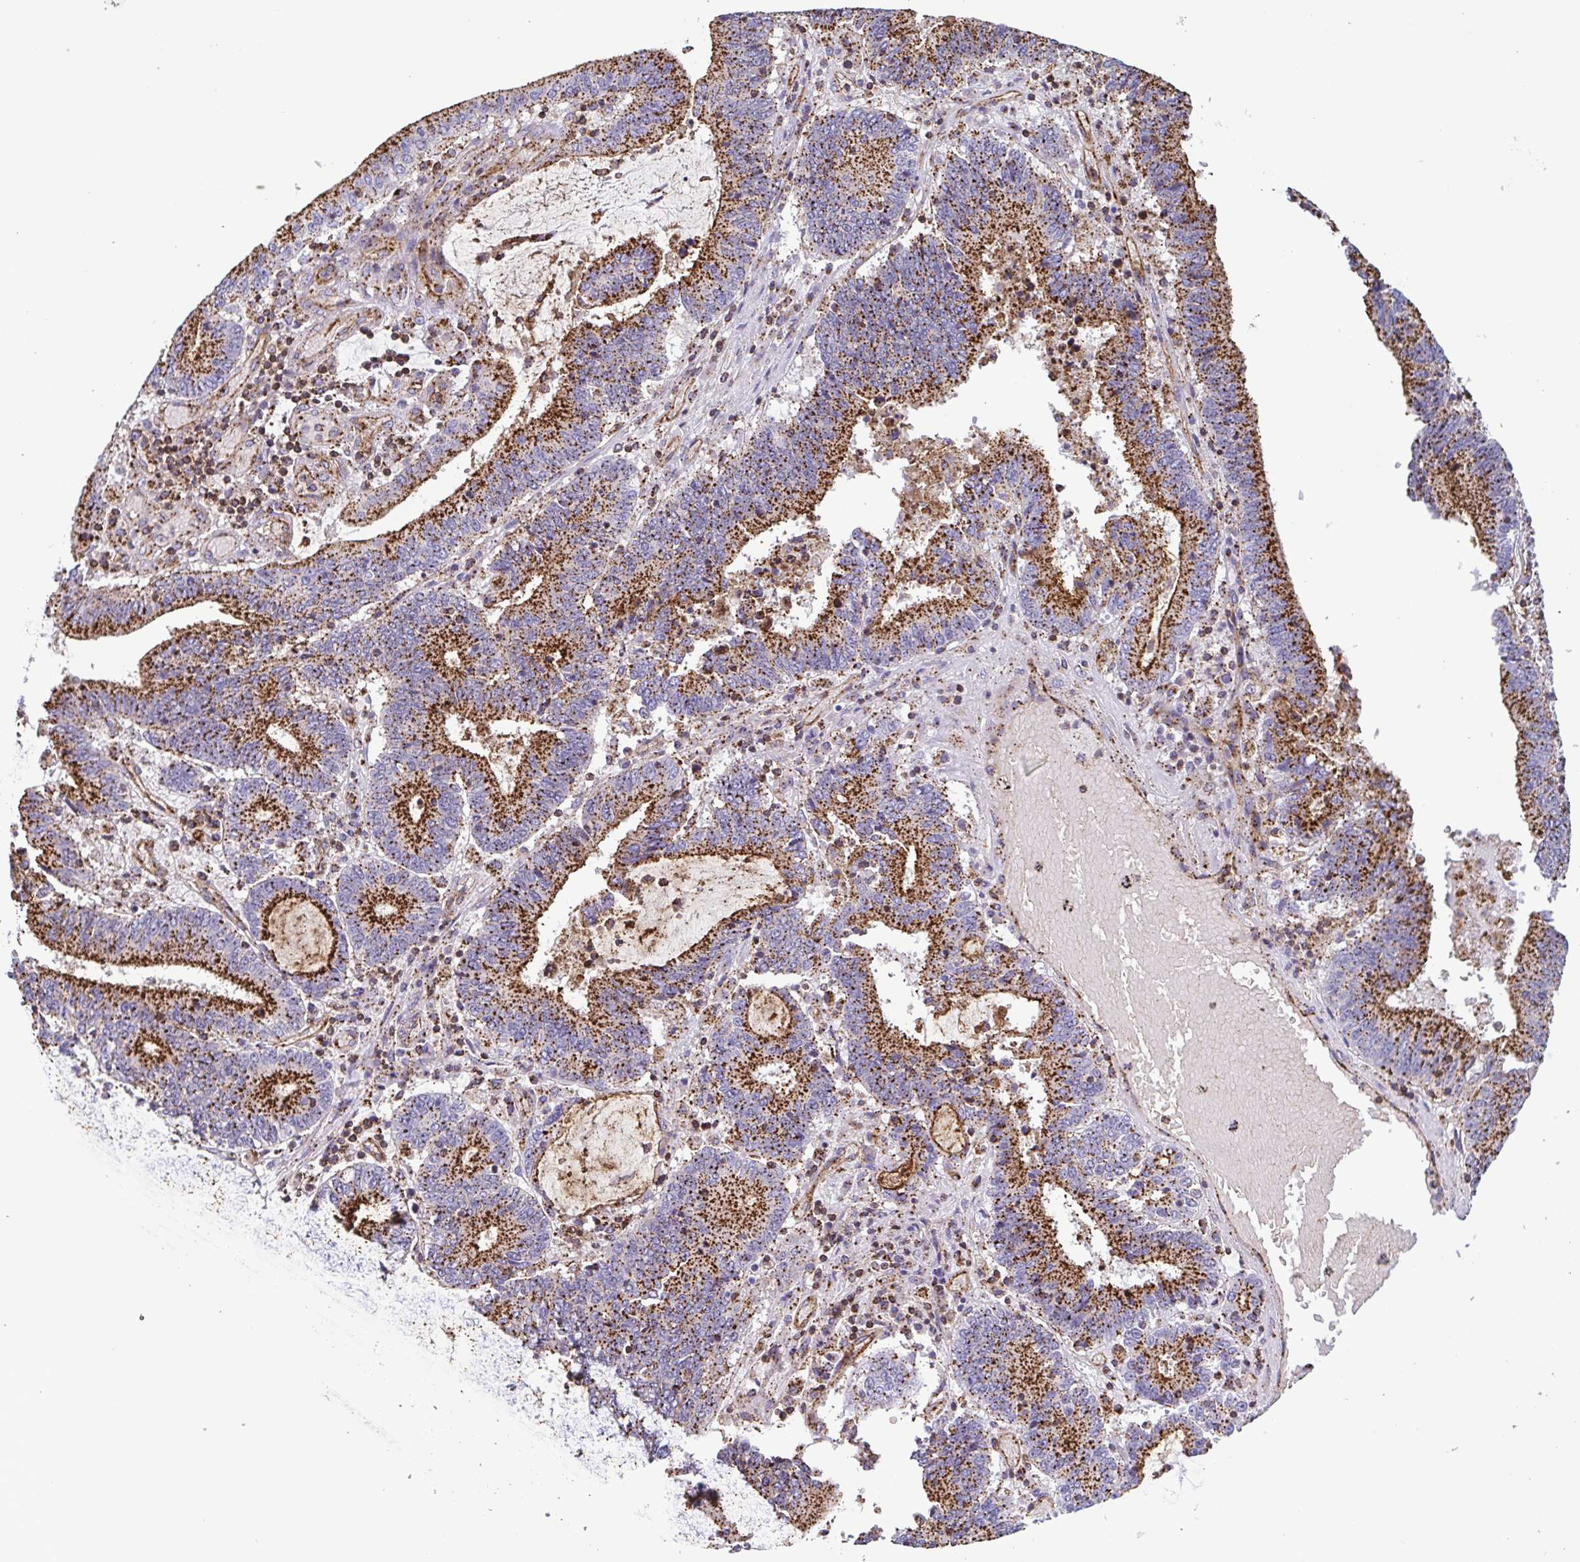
{"staining": {"intensity": "strong", "quantity": "25%-75%", "location": "cytoplasmic/membranous"}, "tissue": "stomach cancer", "cell_type": "Tumor cells", "image_type": "cancer", "snomed": [{"axis": "morphology", "description": "Adenocarcinoma, NOS"}, {"axis": "topography", "description": "Stomach, upper"}], "caption": "A micrograph showing strong cytoplasmic/membranous positivity in about 25%-75% of tumor cells in adenocarcinoma (stomach), as visualized by brown immunohistochemical staining.", "gene": "CHMP1B", "patient": {"sex": "male", "age": 68}}